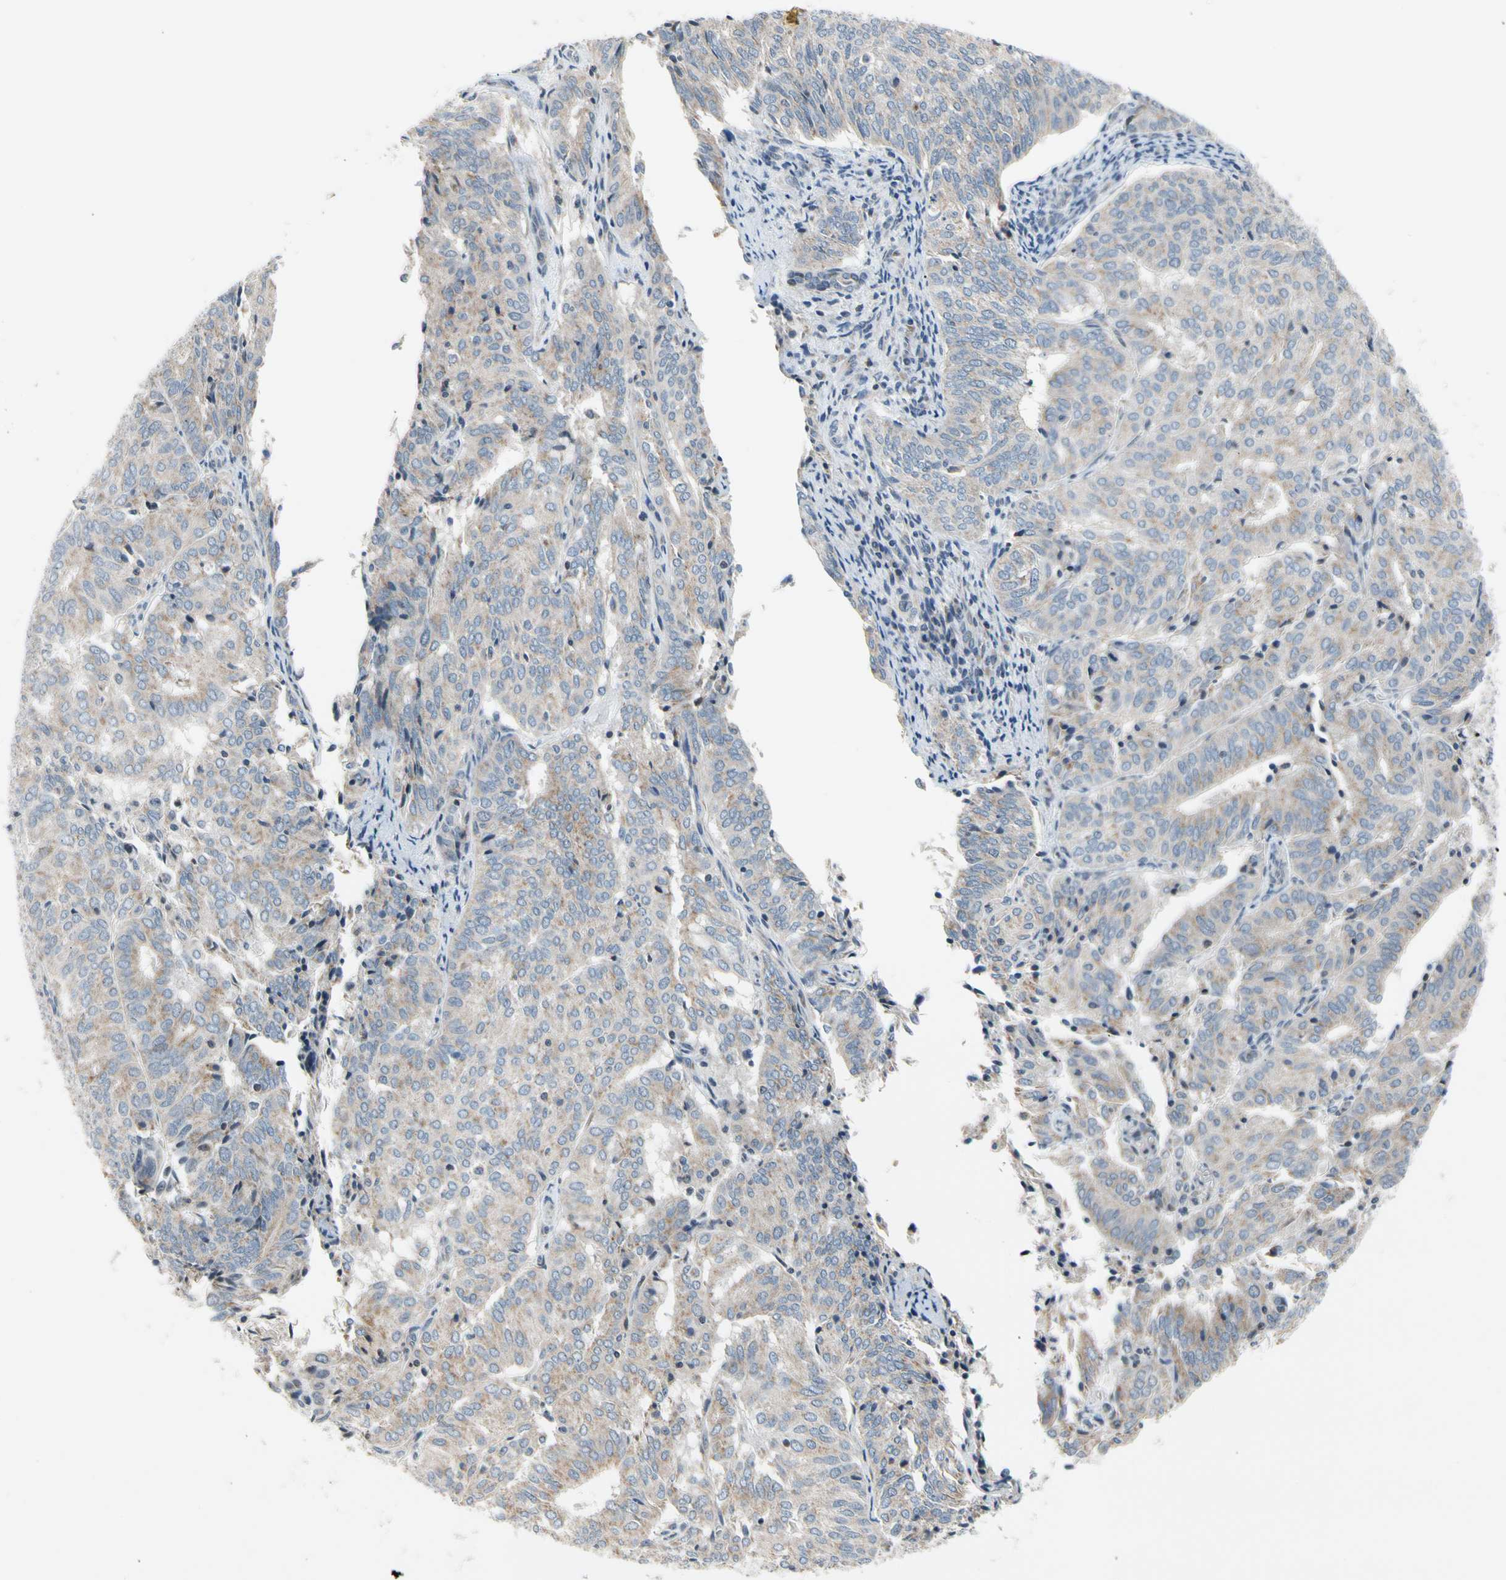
{"staining": {"intensity": "weak", "quantity": "25%-75%", "location": "cytoplasmic/membranous"}, "tissue": "endometrial cancer", "cell_type": "Tumor cells", "image_type": "cancer", "snomed": [{"axis": "morphology", "description": "Adenocarcinoma, NOS"}, {"axis": "topography", "description": "Uterus"}], "caption": "Immunohistochemical staining of endometrial cancer shows low levels of weak cytoplasmic/membranous expression in about 25%-75% of tumor cells.", "gene": "SOX30", "patient": {"sex": "female", "age": 60}}